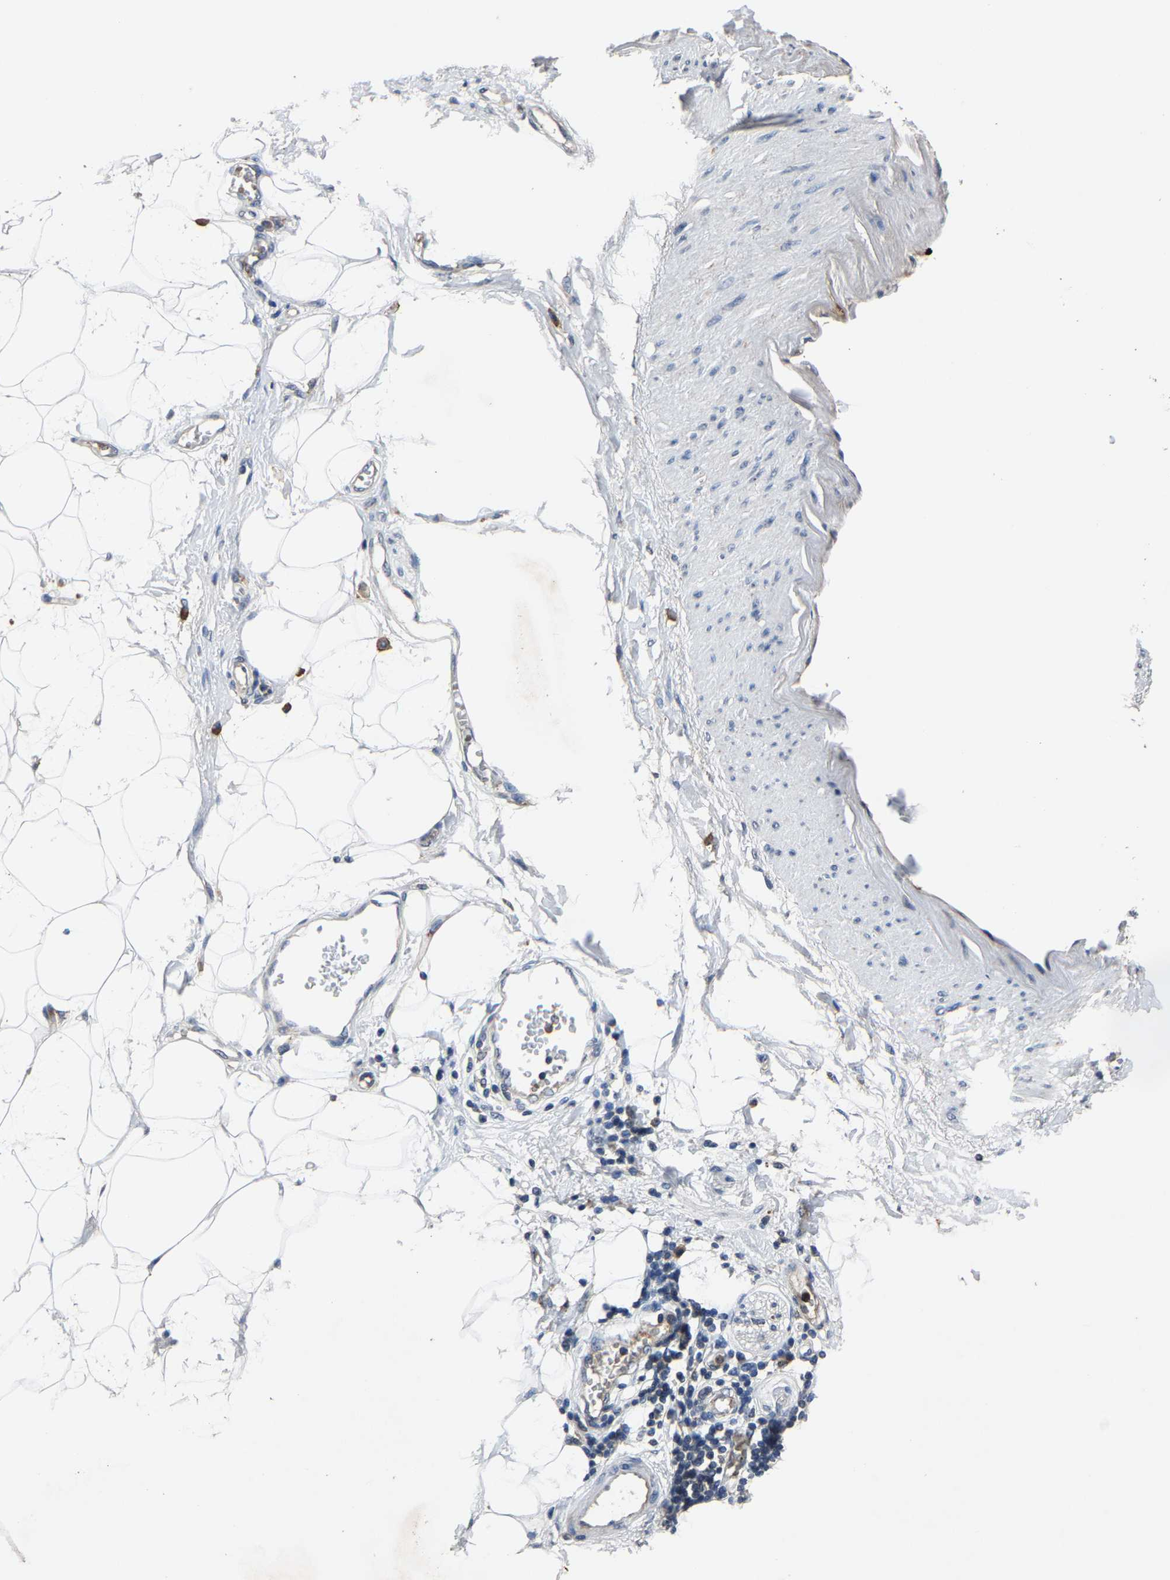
{"staining": {"intensity": "negative", "quantity": "none", "location": "none"}, "tissue": "adipose tissue", "cell_type": "Adipocytes", "image_type": "normal", "snomed": [{"axis": "morphology", "description": "Normal tissue, NOS"}, {"axis": "morphology", "description": "Adenocarcinoma, NOS"}, {"axis": "topography", "description": "Duodenum"}, {"axis": "topography", "description": "Peripheral nerve tissue"}], "caption": "Immunohistochemistry (IHC) micrograph of unremarkable adipose tissue: adipose tissue stained with DAB demonstrates no significant protein positivity in adipocytes.", "gene": "PCNX2", "patient": {"sex": "female", "age": 60}}